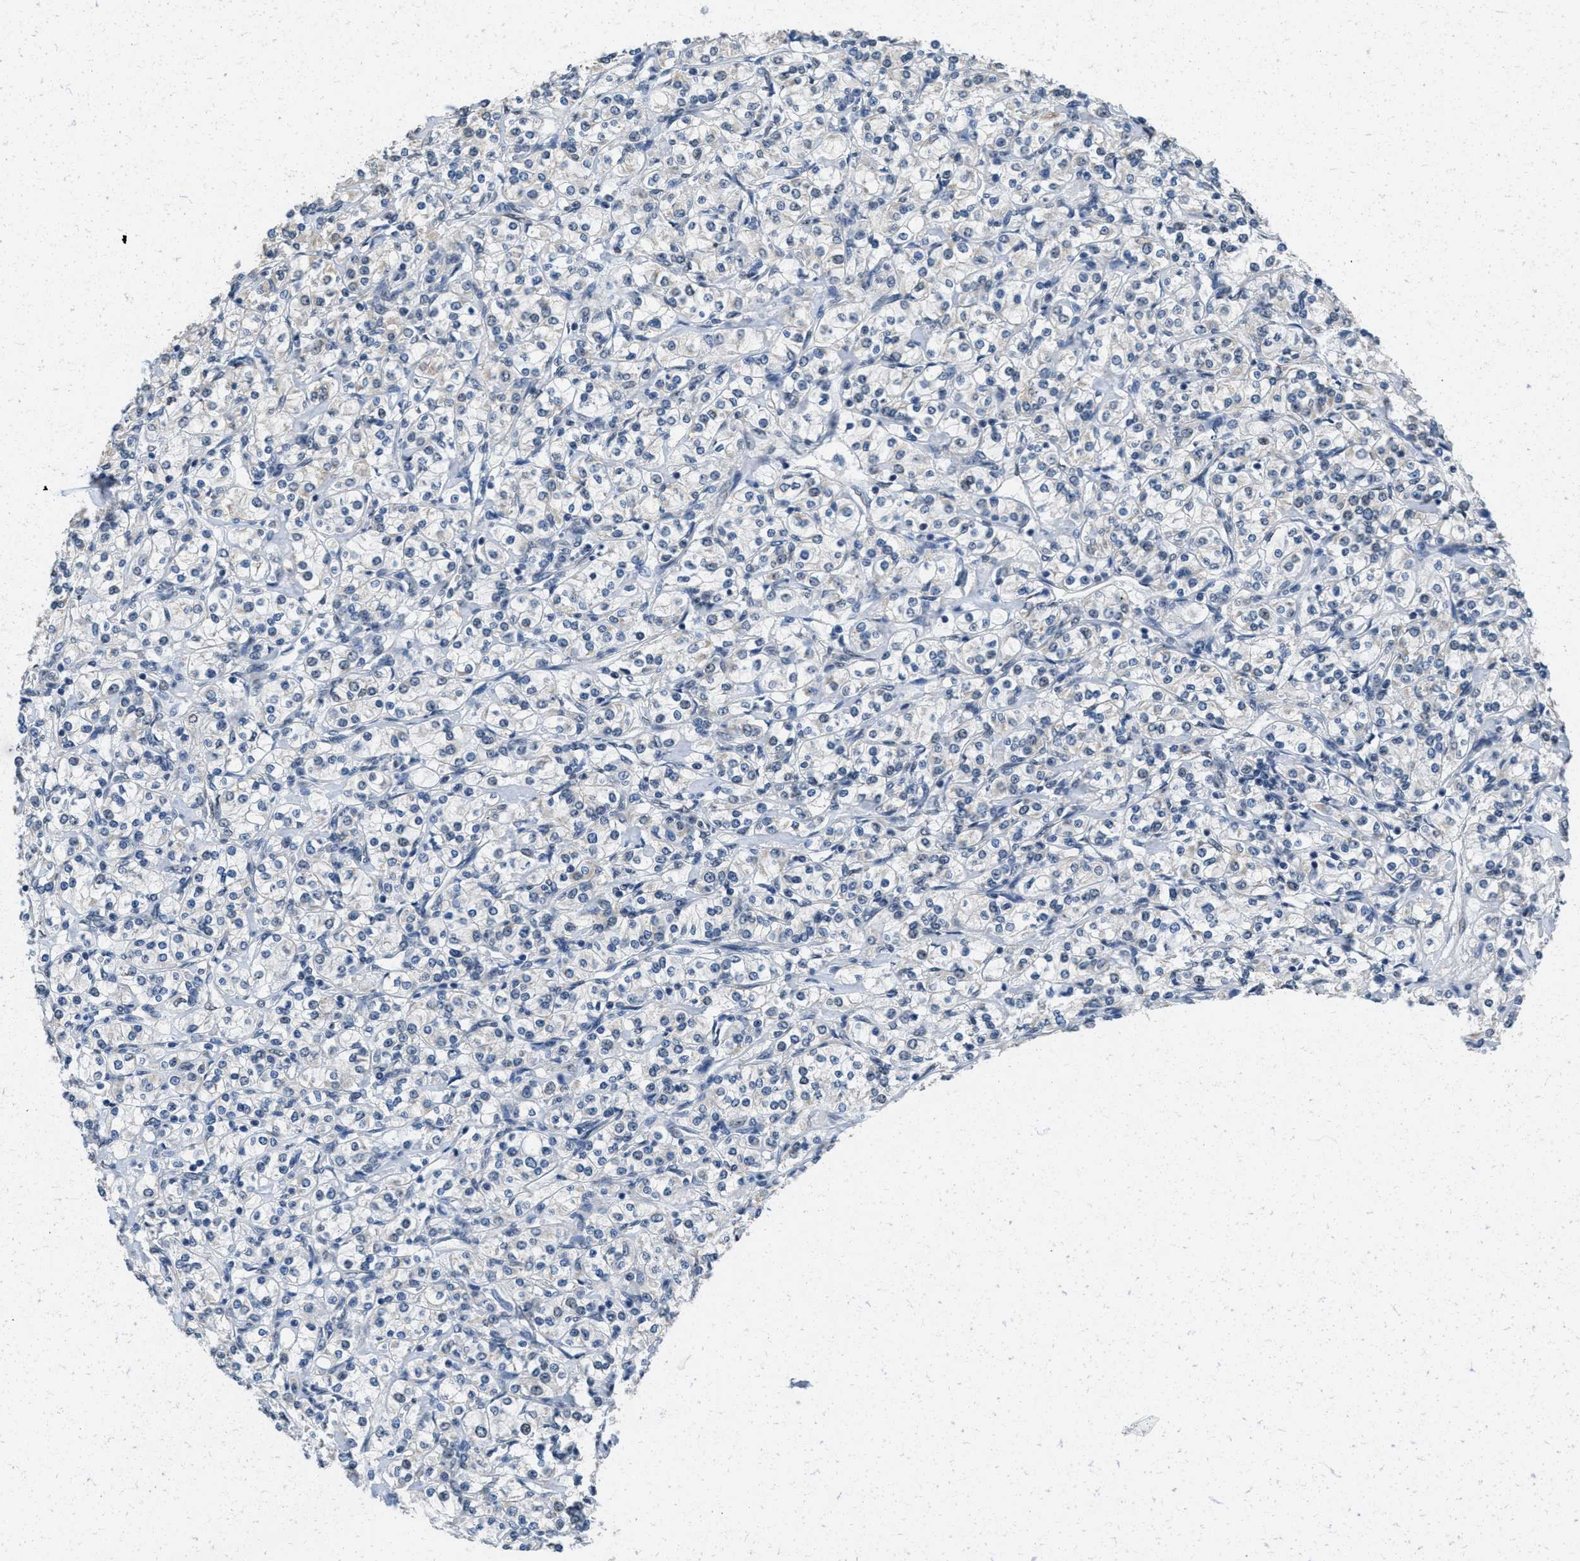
{"staining": {"intensity": "negative", "quantity": "none", "location": "none"}, "tissue": "renal cancer", "cell_type": "Tumor cells", "image_type": "cancer", "snomed": [{"axis": "morphology", "description": "Adenocarcinoma, NOS"}, {"axis": "topography", "description": "Kidney"}], "caption": "DAB immunohistochemical staining of renal cancer (adenocarcinoma) reveals no significant staining in tumor cells. Nuclei are stained in blue.", "gene": "TOMM70", "patient": {"sex": "male", "age": 77}}